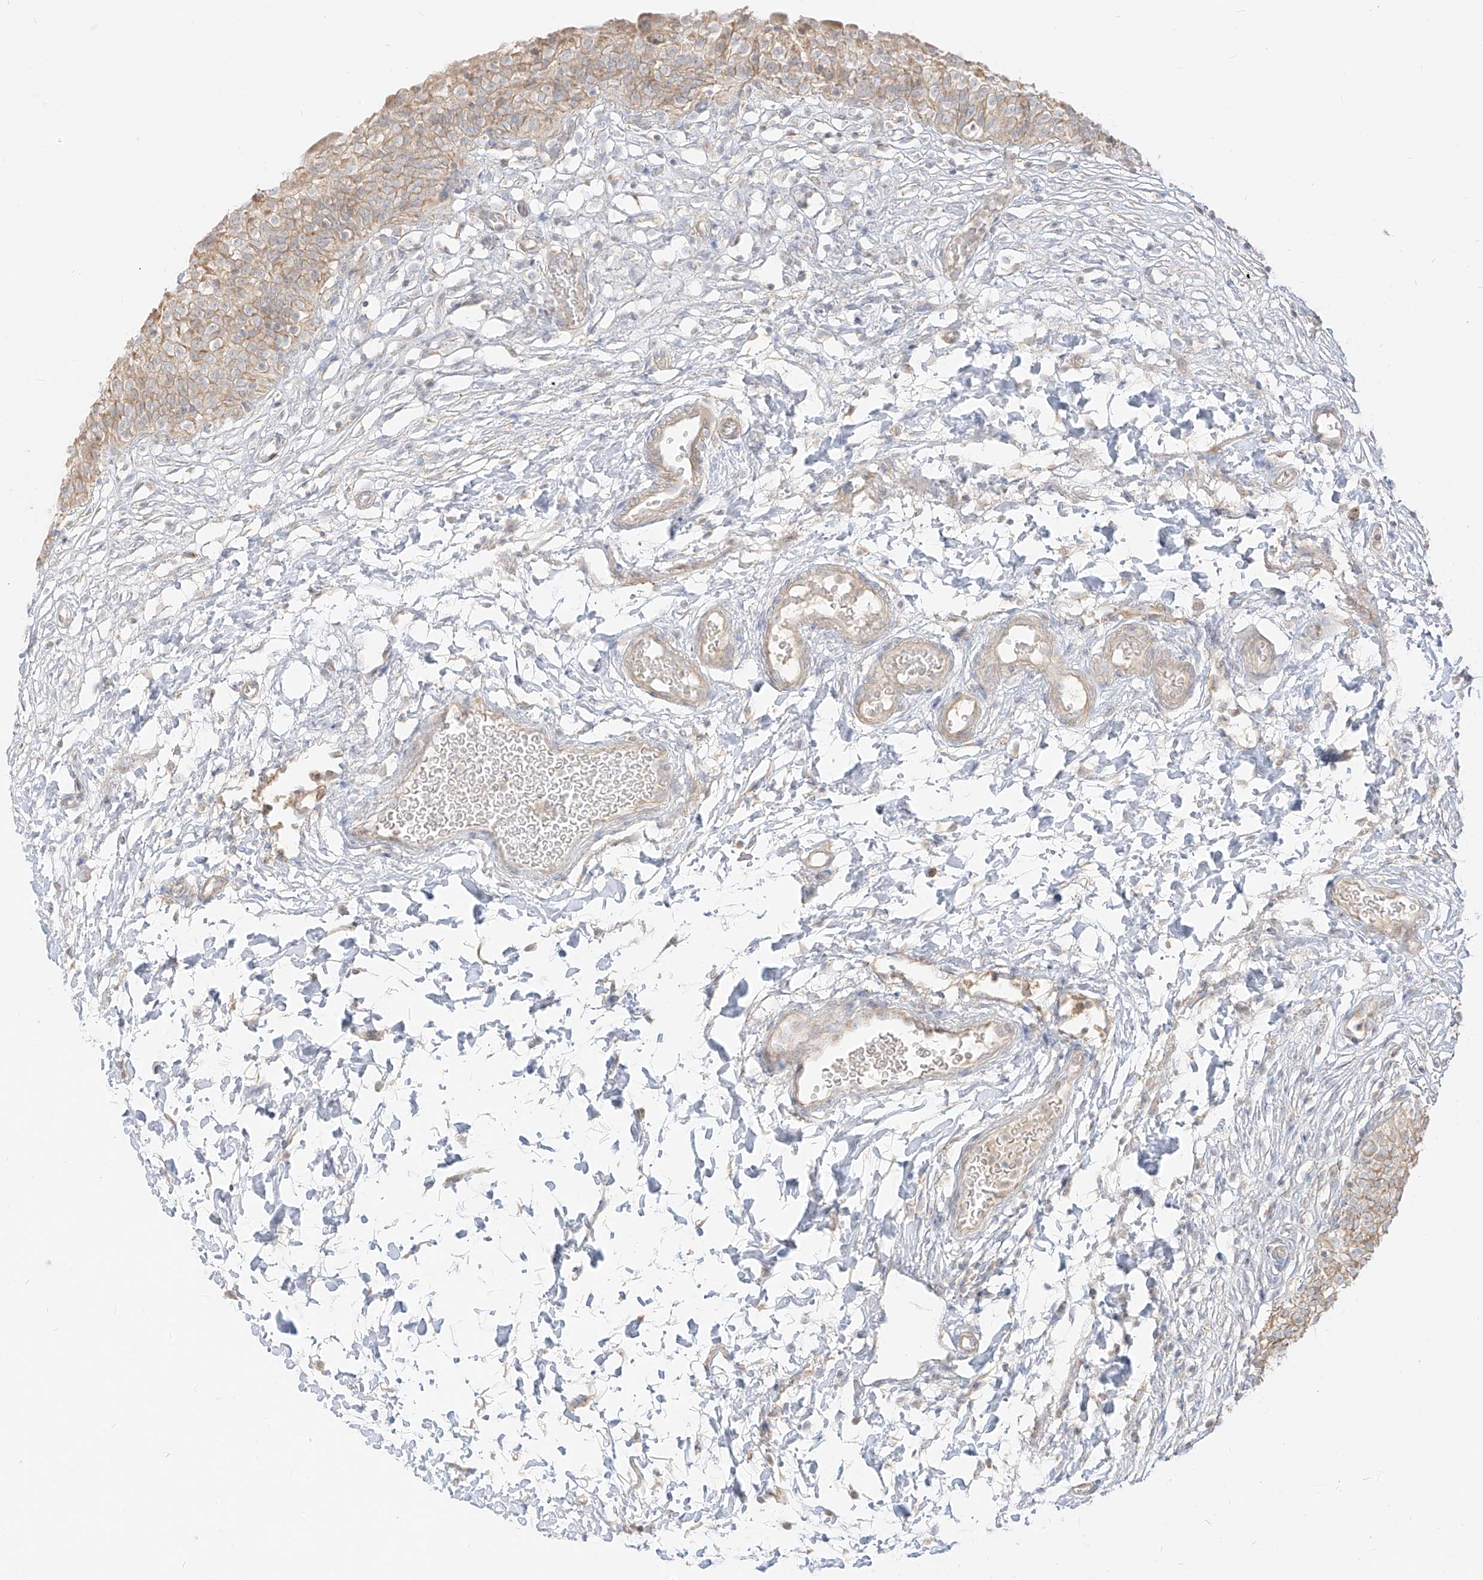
{"staining": {"intensity": "moderate", "quantity": "25%-75%", "location": "cytoplasmic/membranous"}, "tissue": "urinary bladder", "cell_type": "Urothelial cells", "image_type": "normal", "snomed": [{"axis": "morphology", "description": "Normal tissue, NOS"}, {"axis": "topography", "description": "Urinary bladder"}], "caption": "Protein staining of normal urinary bladder displays moderate cytoplasmic/membranous staining in approximately 25%-75% of urothelial cells.", "gene": "ZIM3", "patient": {"sex": "male", "age": 55}}